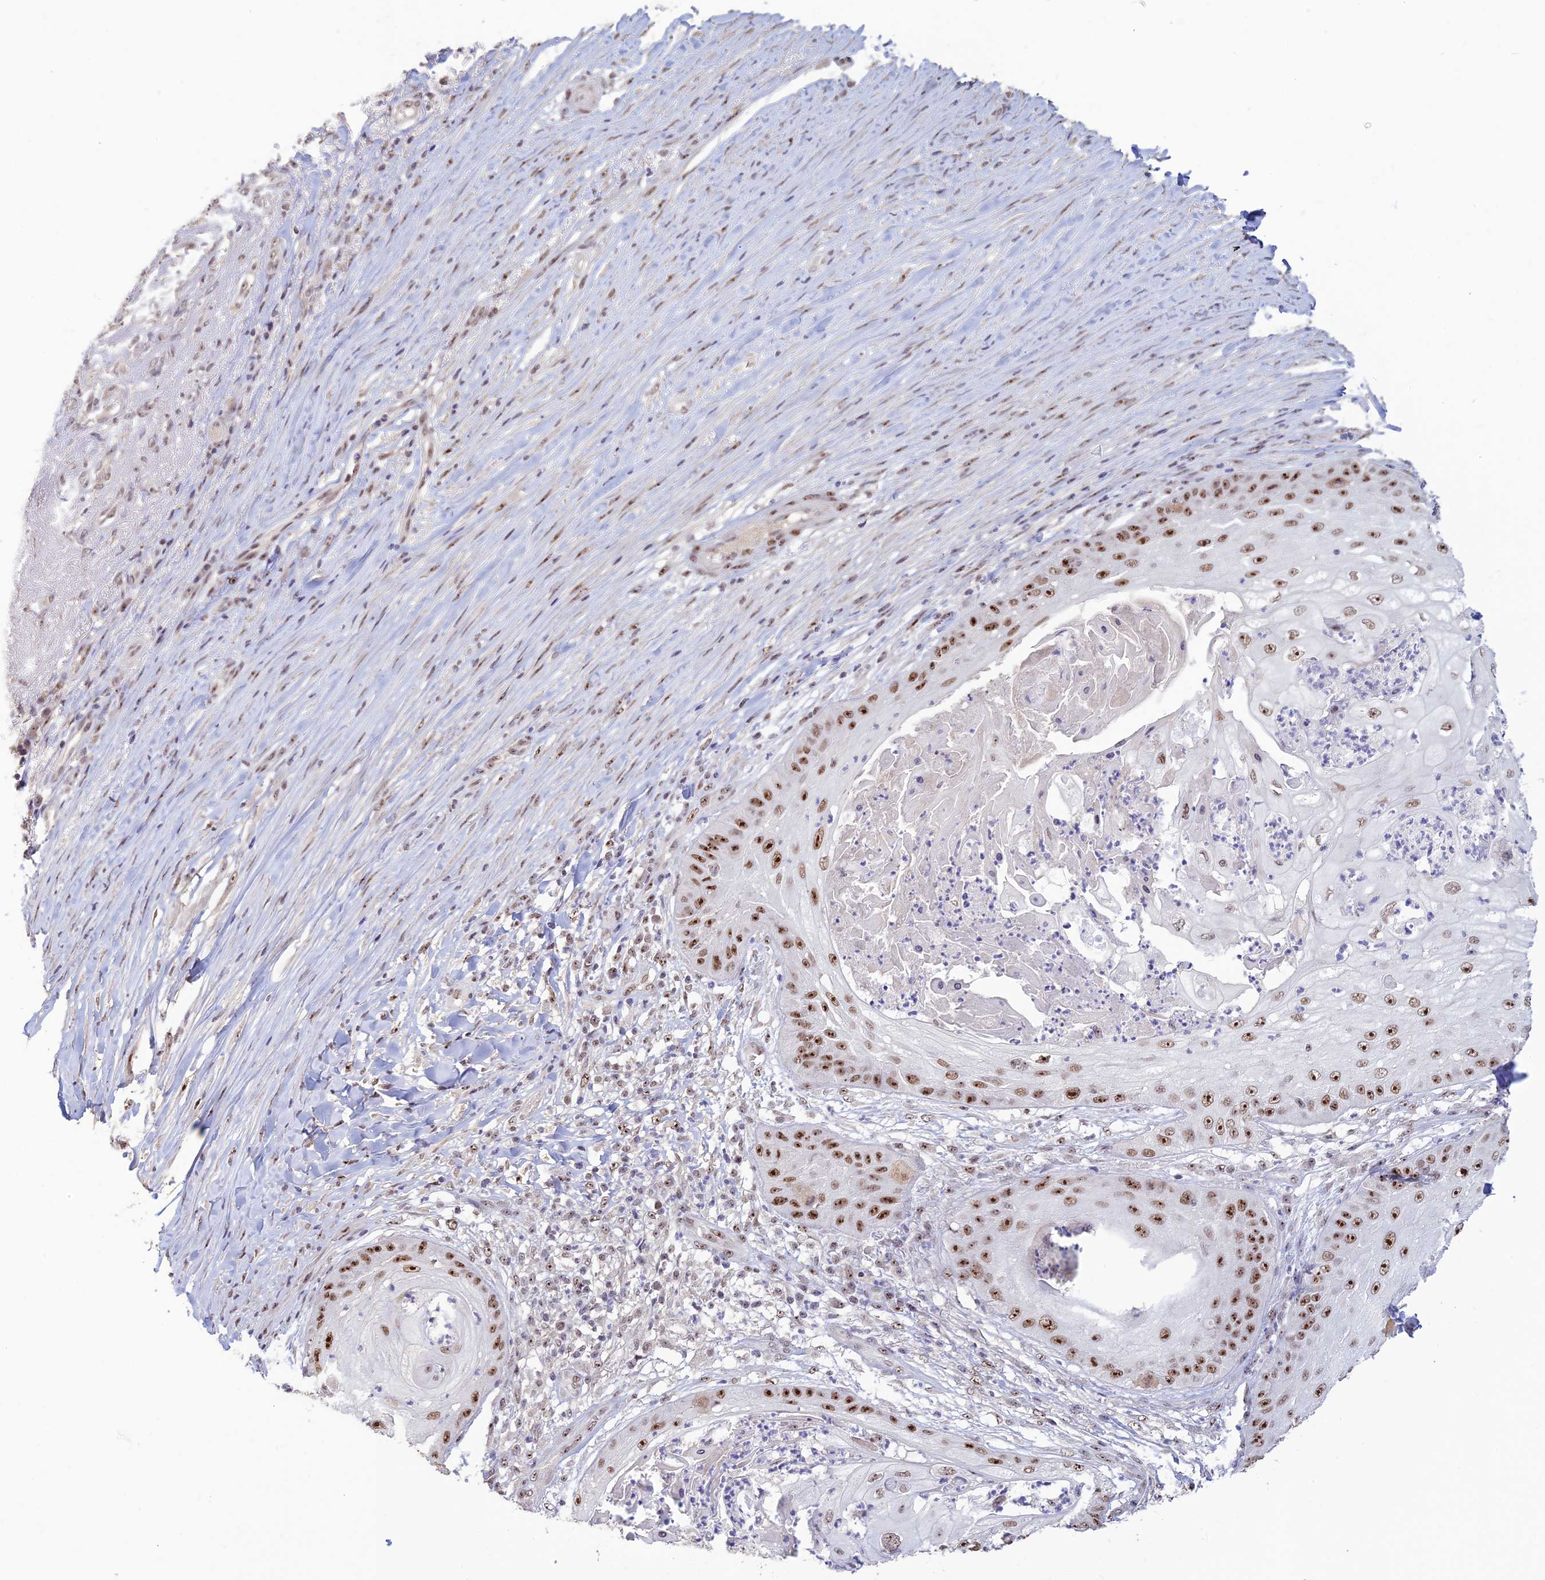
{"staining": {"intensity": "strong", "quantity": ">75%", "location": "nuclear"}, "tissue": "skin cancer", "cell_type": "Tumor cells", "image_type": "cancer", "snomed": [{"axis": "morphology", "description": "Squamous cell carcinoma, NOS"}, {"axis": "topography", "description": "Skin"}], "caption": "Protein staining of squamous cell carcinoma (skin) tissue reveals strong nuclear expression in about >75% of tumor cells. (DAB (3,3'-diaminobenzidine) IHC with brightfield microscopy, high magnification).", "gene": "POLR1G", "patient": {"sex": "male", "age": 70}}